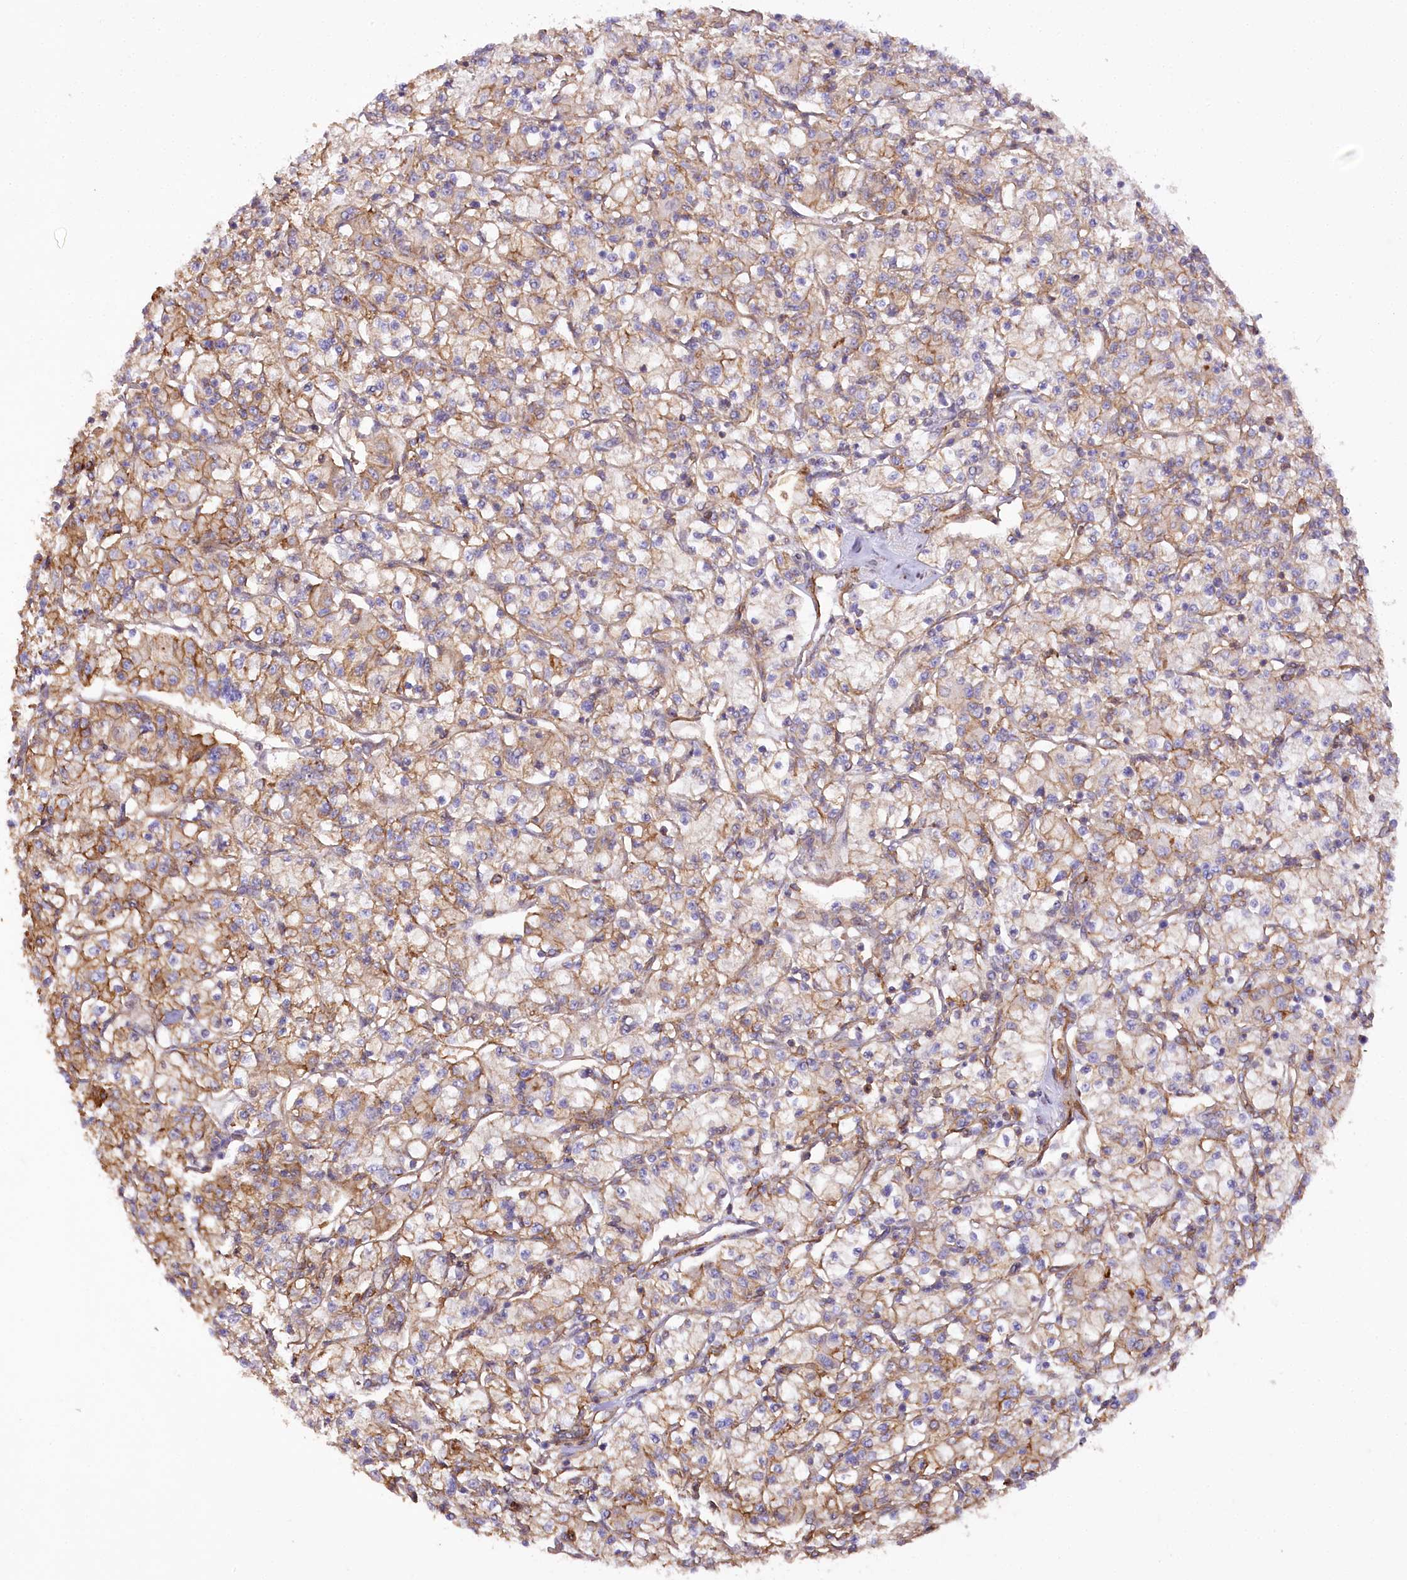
{"staining": {"intensity": "moderate", "quantity": ">75%", "location": "cytoplasmic/membranous"}, "tissue": "renal cancer", "cell_type": "Tumor cells", "image_type": "cancer", "snomed": [{"axis": "morphology", "description": "Adenocarcinoma, NOS"}, {"axis": "topography", "description": "Kidney"}], "caption": "A high-resolution image shows immunohistochemistry (IHC) staining of renal cancer, which shows moderate cytoplasmic/membranous positivity in approximately >75% of tumor cells. (IHC, brightfield microscopy, high magnification).", "gene": "SYNPO2", "patient": {"sex": "female", "age": 59}}